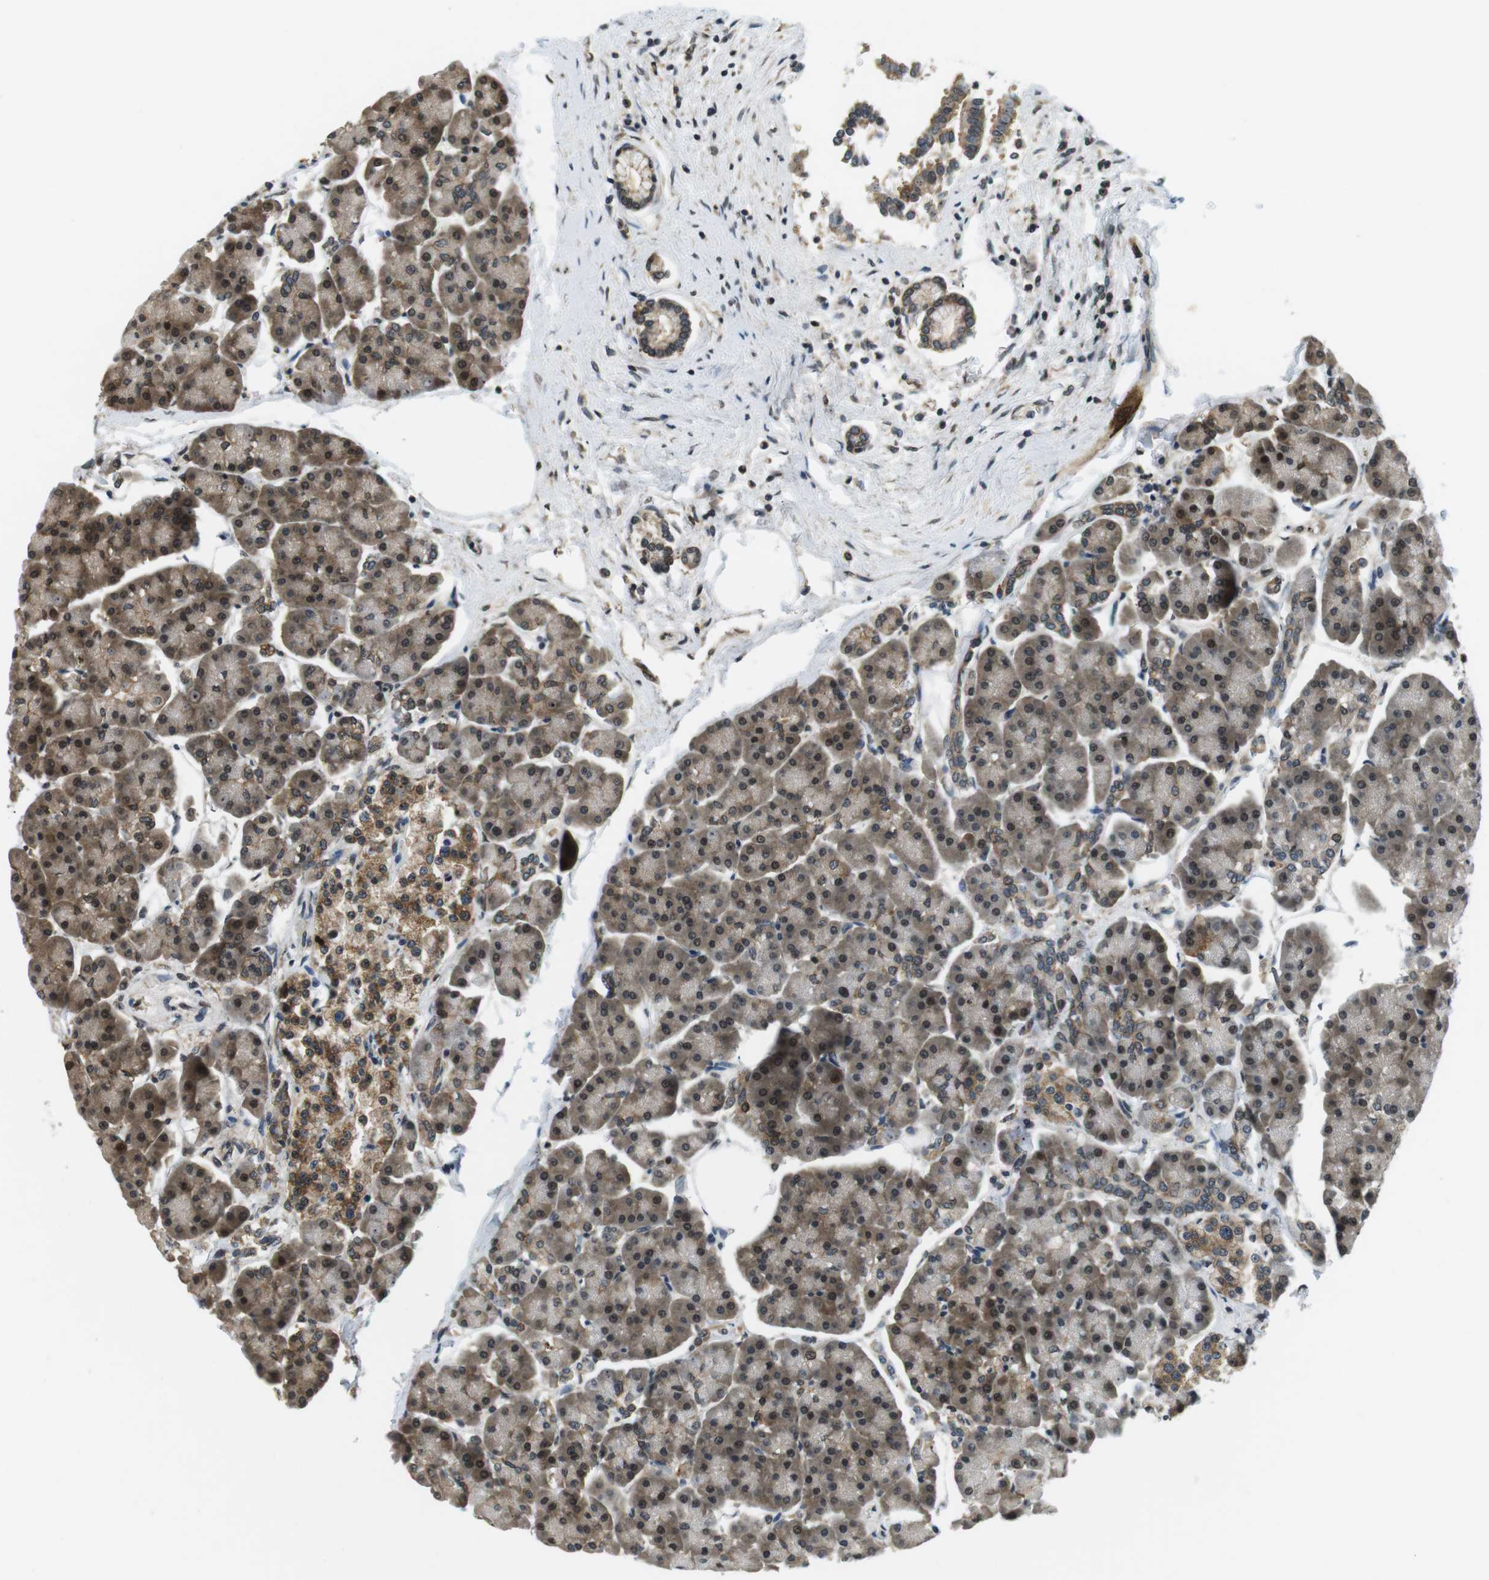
{"staining": {"intensity": "strong", "quantity": ">75%", "location": "cytoplasmic/membranous,nuclear"}, "tissue": "pancreas", "cell_type": "Exocrine glandular cells", "image_type": "normal", "snomed": [{"axis": "morphology", "description": "Normal tissue, NOS"}, {"axis": "topography", "description": "Pancreas"}], "caption": "A brown stain labels strong cytoplasmic/membranous,nuclear positivity of a protein in exocrine glandular cells of normal human pancreas. (IHC, brightfield microscopy, high magnification).", "gene": "CSNK2B", "patient": {"sex": "female", "age": 70}}